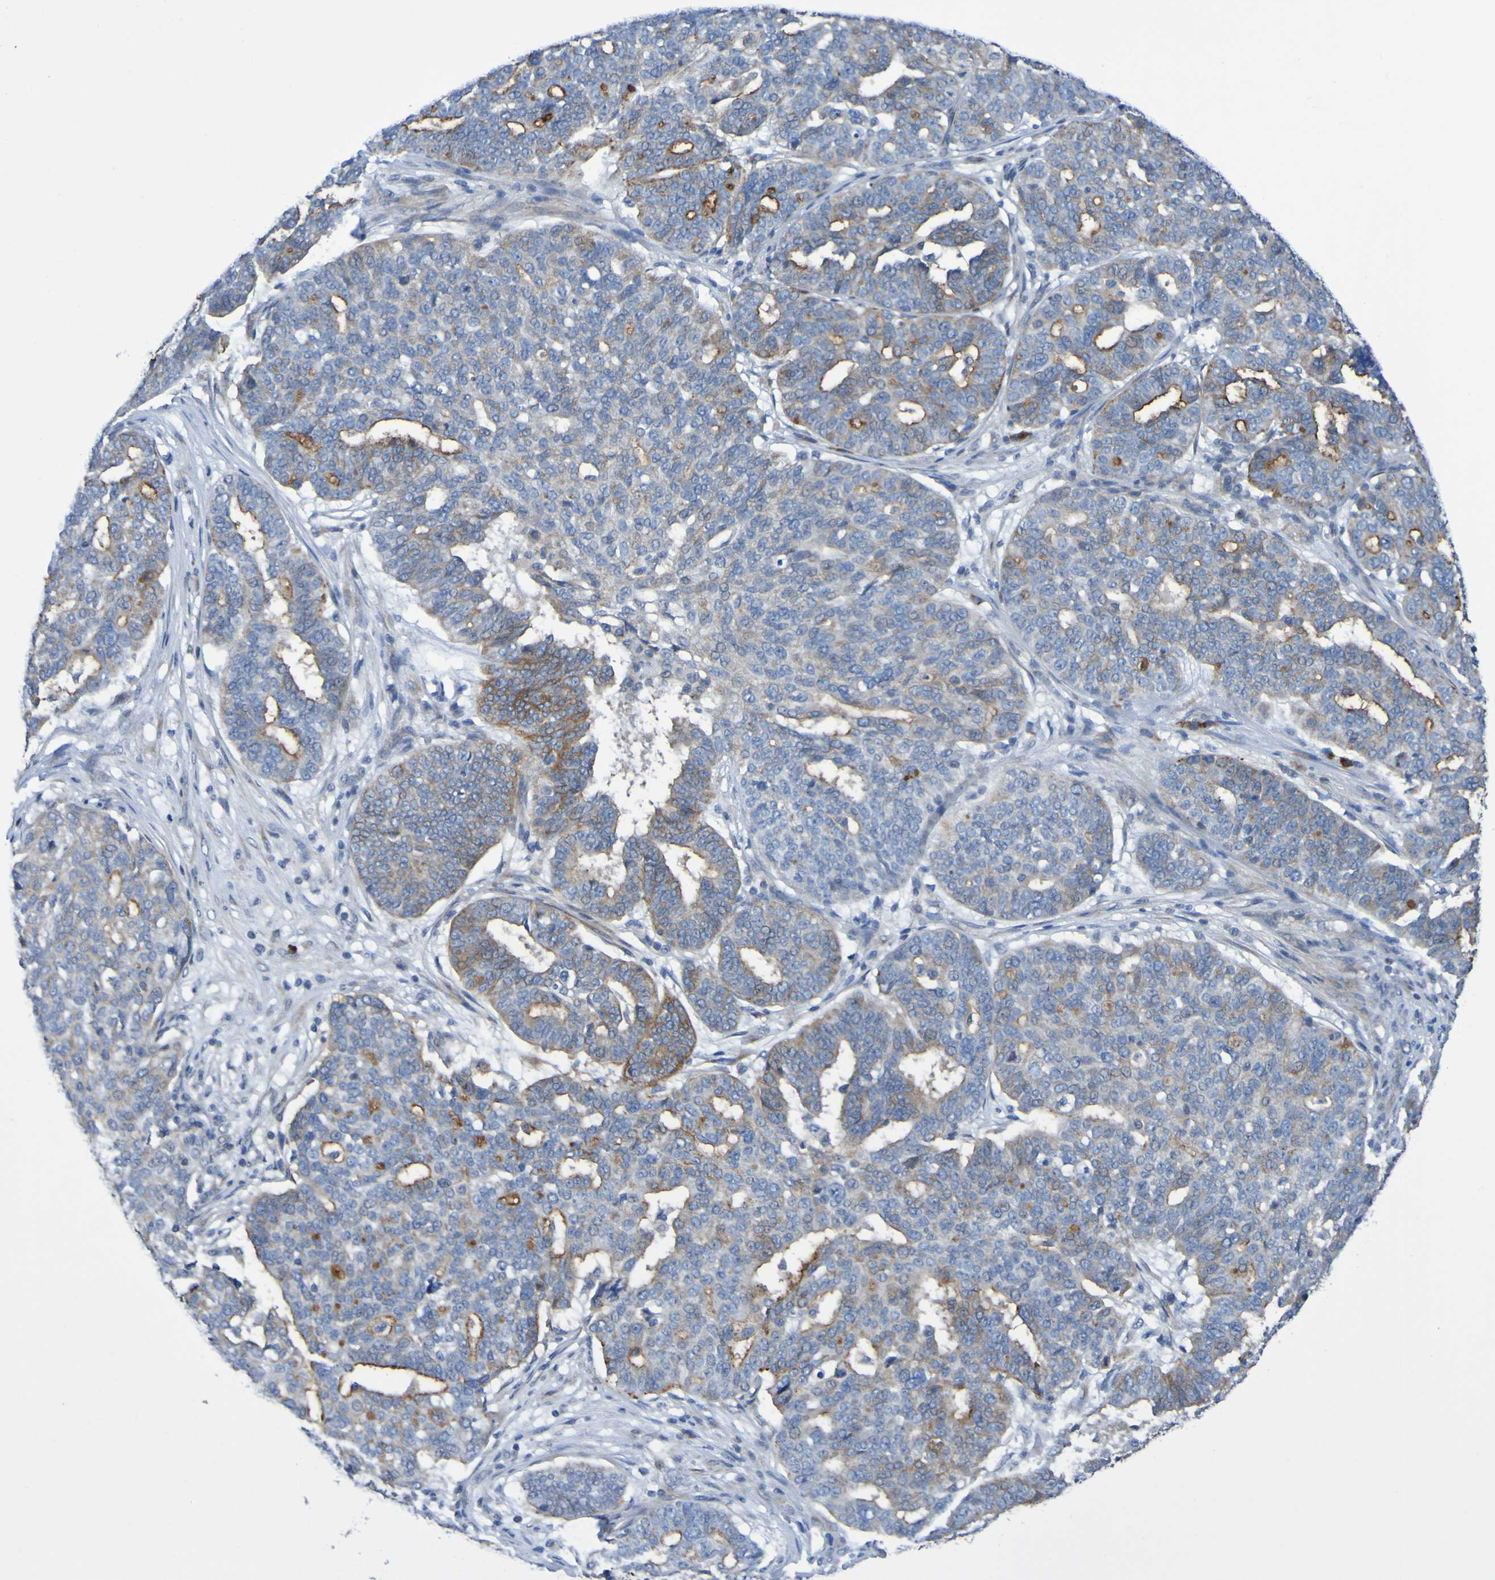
{"staining": {"intensity": "moderate", "quantity": "25%-75%", "location": "cytoplasmic/membranous"}, "tissue": "ovarian cancer", "cell_type": "Tumor cells", "image_type": "cancer", "snomed": [{"axis": "morphology", "description": "Cystadenocarcinoma, serous, NOS"}, {"axis": "topography", "description": "Ovary"}], "caption": "Human ovarian cancer stained with a protein marker reveals moderate staining in tumor cells.", "gene": "C11orf24", "patient": {"sex": "female", "age": 59}}